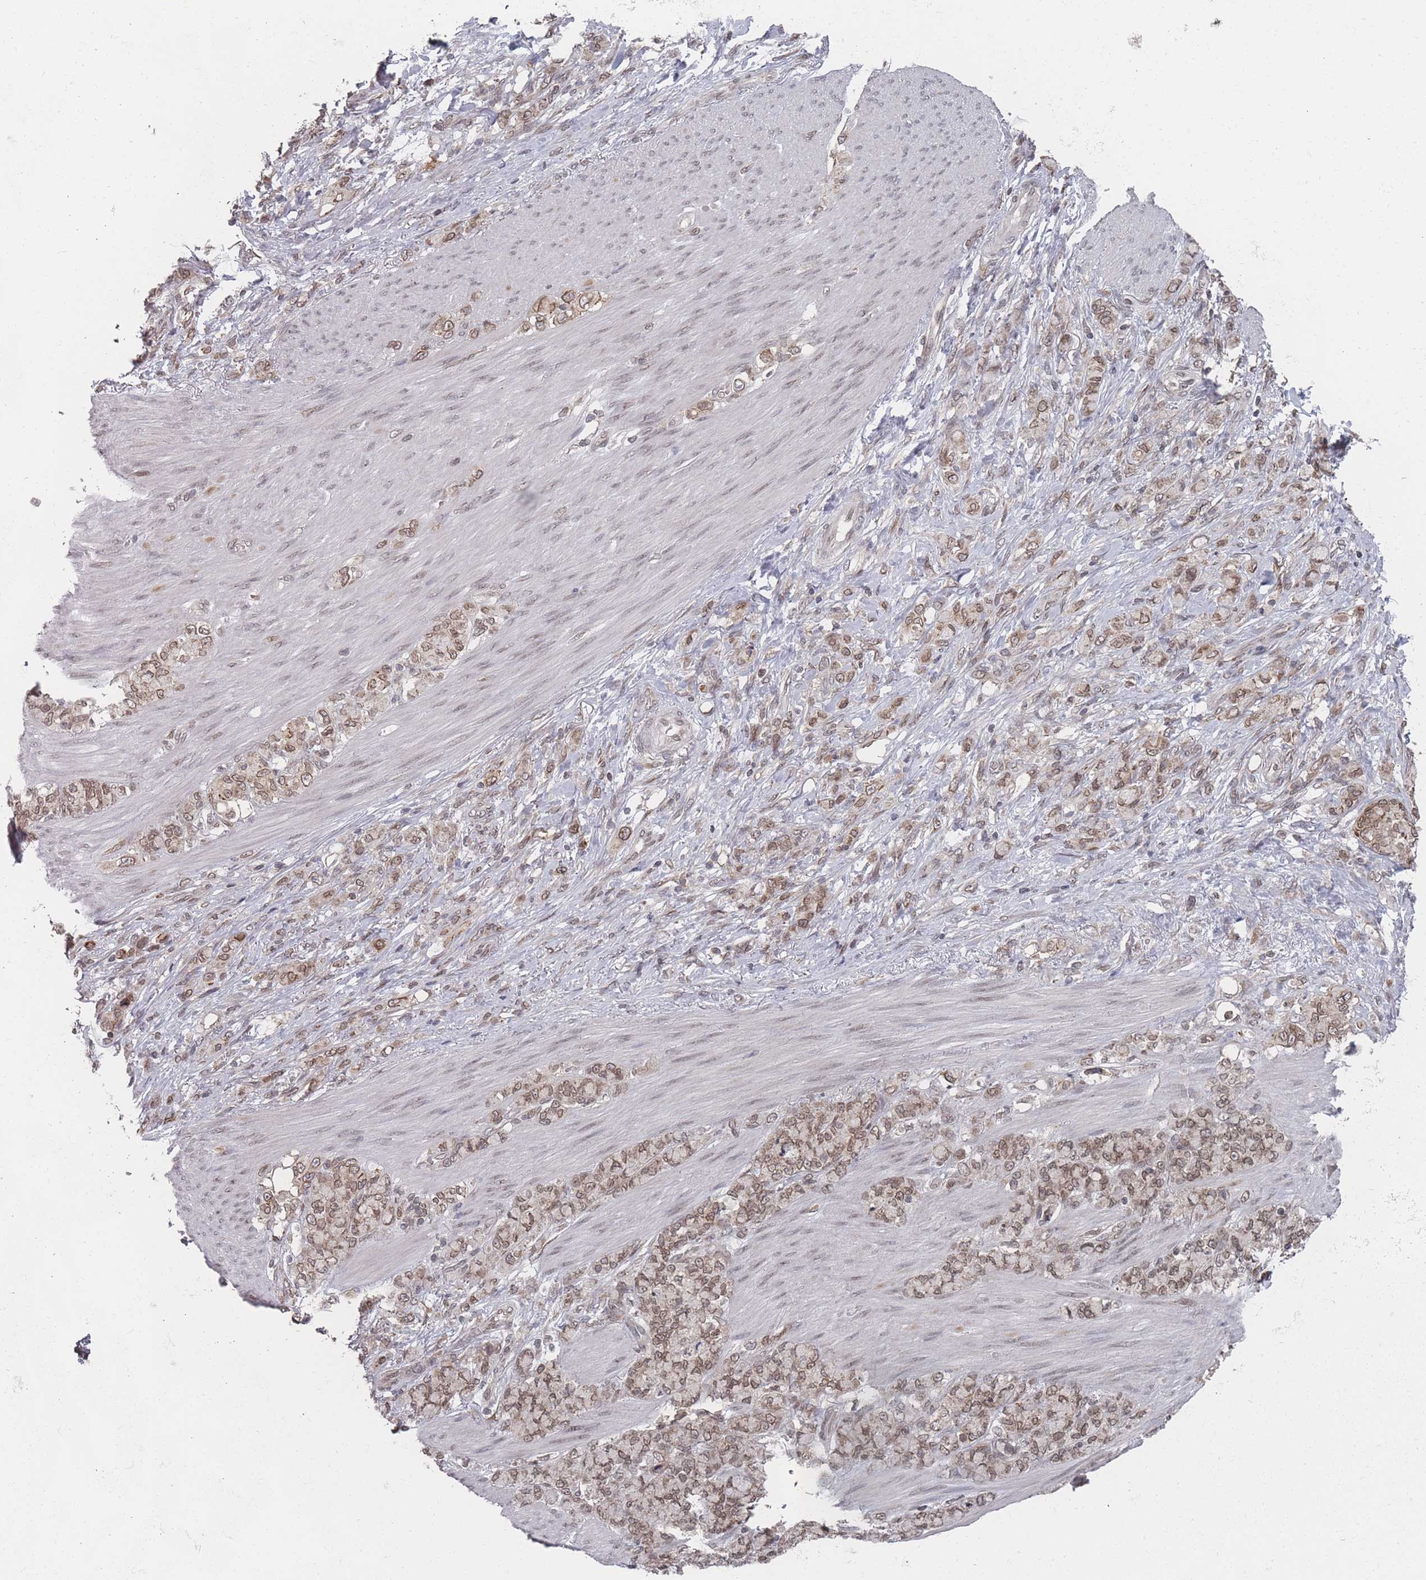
{"staining": {"intensity": "moderate", "quantity": ">75%", "location": "cytoplasmic/membranous,nuclear"}, "tissue": "stomach cancer", "cell_type": "Tumor cells", "image_type": "cancer", "snomed": [{"axis": "morphology", "description": "Normal tissue, NOS"}, {"axis": "morphology", "description": "Adenocarcinoma, NOS"}, {"axis": "topography", "description": "Stomach"}], "caption": "Adenocarcinoma (stomach) stained with a protein marker shows moderate staining in tumor cells.", "gene": "TBC1D25", "patient": {"sex": "female", "age": 79}}